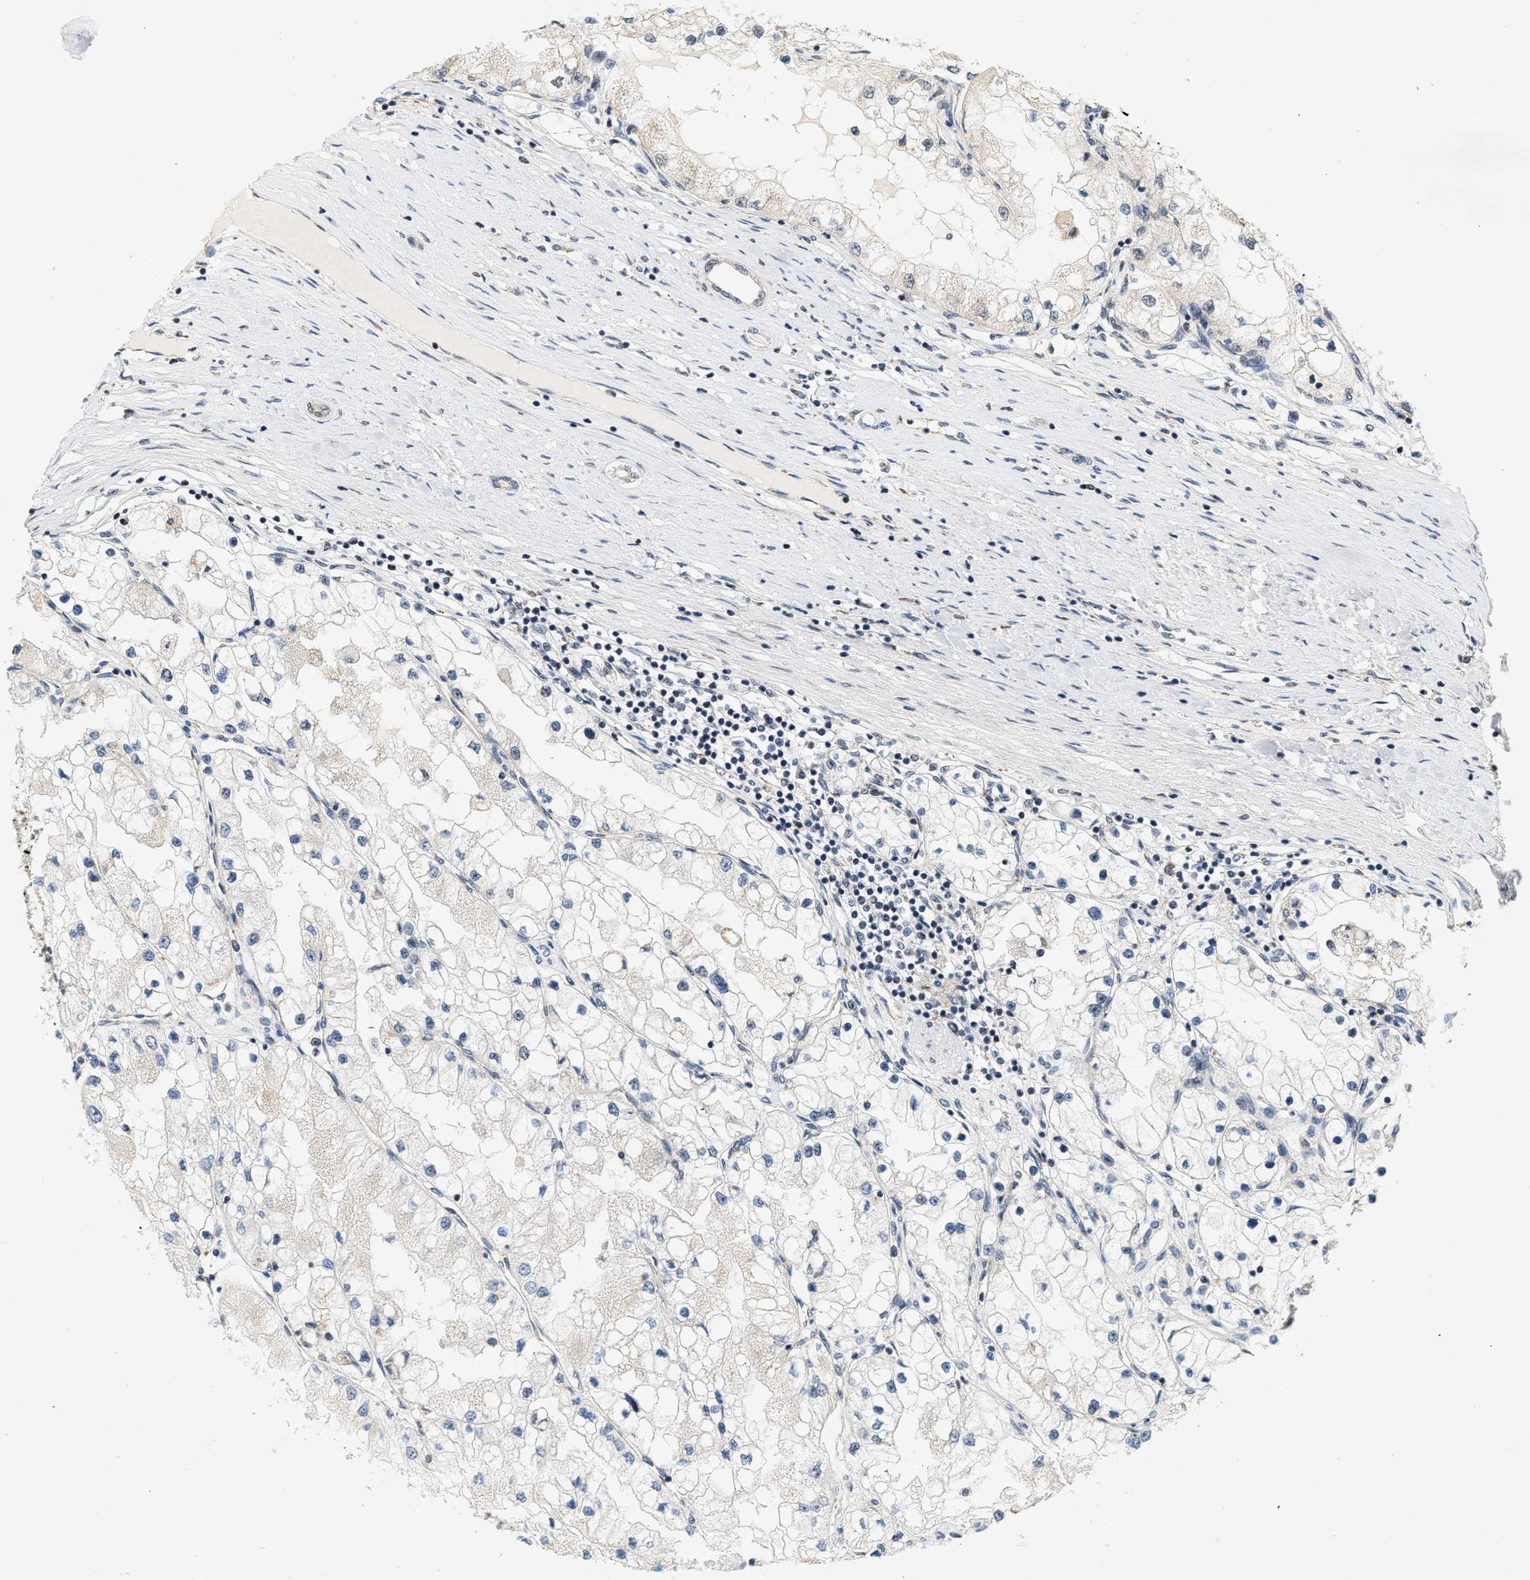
{"staining": {"intensity": "negative", "quantity": "none", "location": "none"}, "tissue": "renal cancer", "cell_type": "Tumor cells", "image_type": "cancer", "snomed": [{"axis": "morphology", "description": "Adenocarcinoma, NOS"}, {"axis": "topography", "description": "Kidney"}], "caption": "A micrograph of renal cancer (adenocarcinoma) stained for a protein shows no brown staining in tumor cells.", "gene": "GIGYF1", "patient": {"sex": "male", "age": 68}}